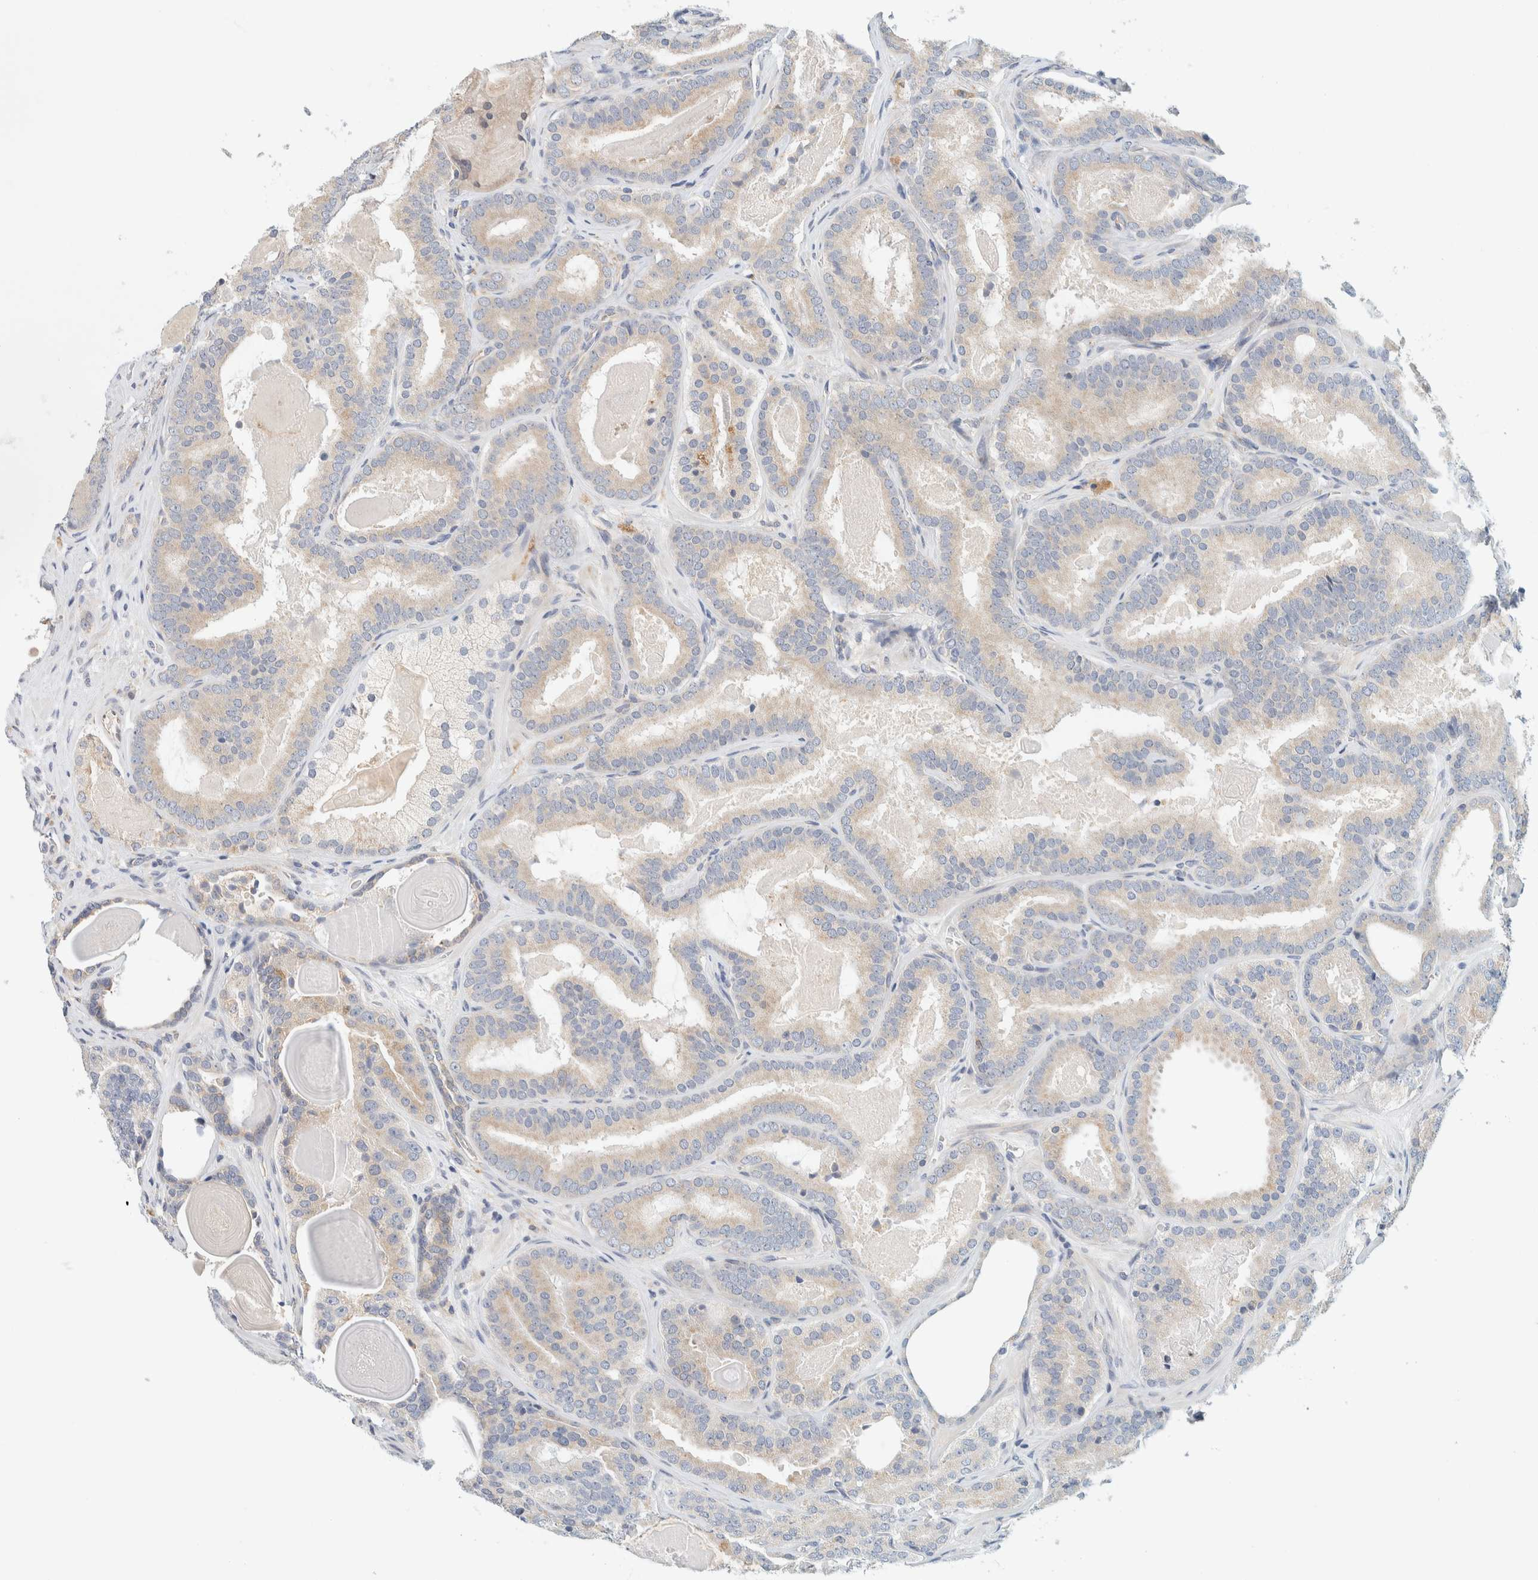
{"staining": {"intensity": "weak", "quantity": "<25%", "location": "cytoplasmic/membranous"}, "tissue": "prostate cancer", "cell_type": "Tumor cells", "image_type": "cancer", "snomed": [{"axis": "morphology", "description": "Adenocarcinoma, High grade"}, {"axis": "topography", "description": "Prostate"}], "caption": "Photomicrograph shows no protein positivity in tumor cells of prostate cancer tissue.", "gene": "SUMF2", "patient": {"sex": "male", "age": 60}}